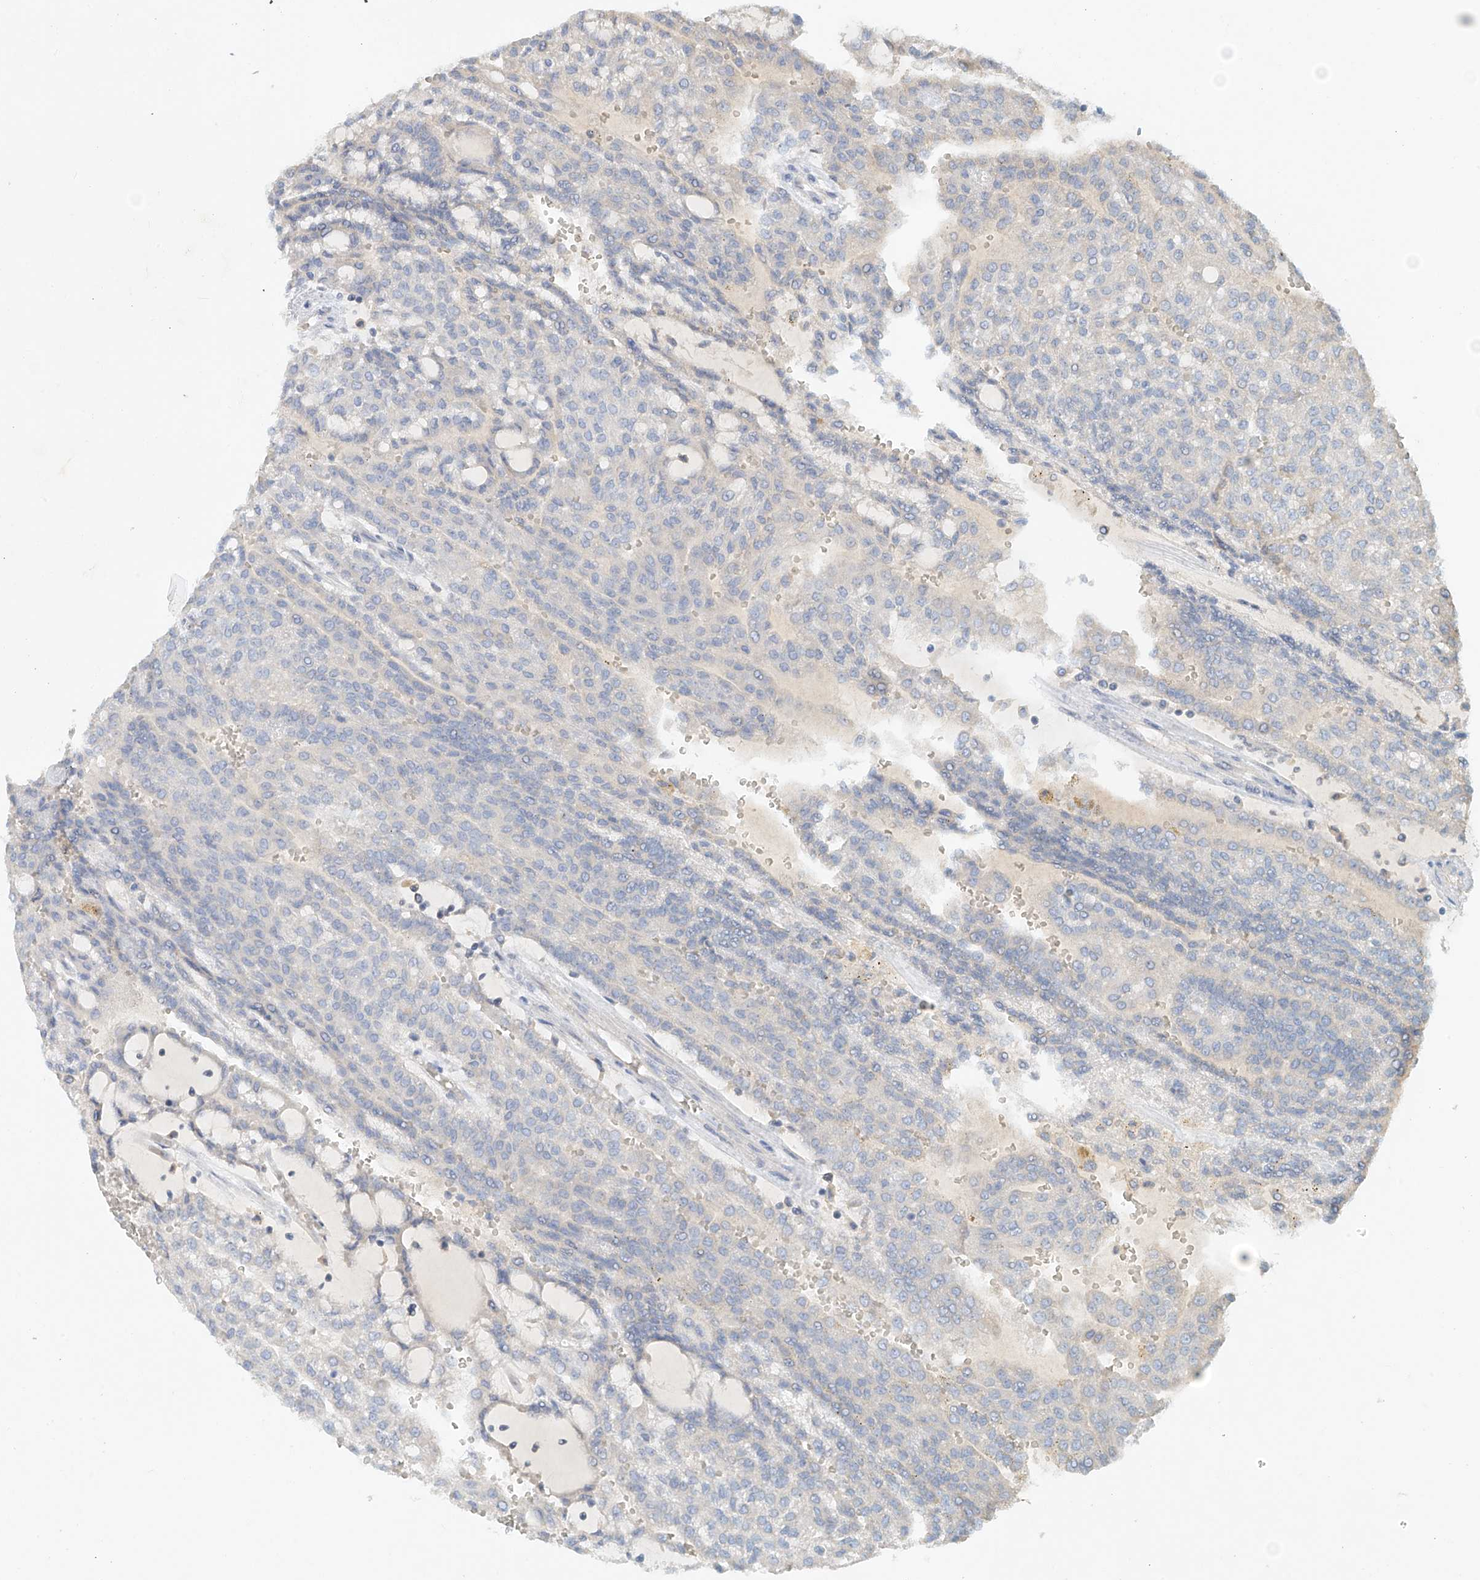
{"staining": {"intensity": "negative", "quantity": "none", "location": "none"}, "tissue": "renal cancer", "cell_type": "Tumor cells", "image_type": "cancer", "snomed": [{"axis": "morphology", "description": "Adenocarcinoma, NOS"}, {"axis": "topography", "description": "Kidney"}], "caption": "Tumor cells are negative for brown protein staining in renal cancer.", "gene": "GNB1L", "patient": {"sex": "male", "age": 63}}